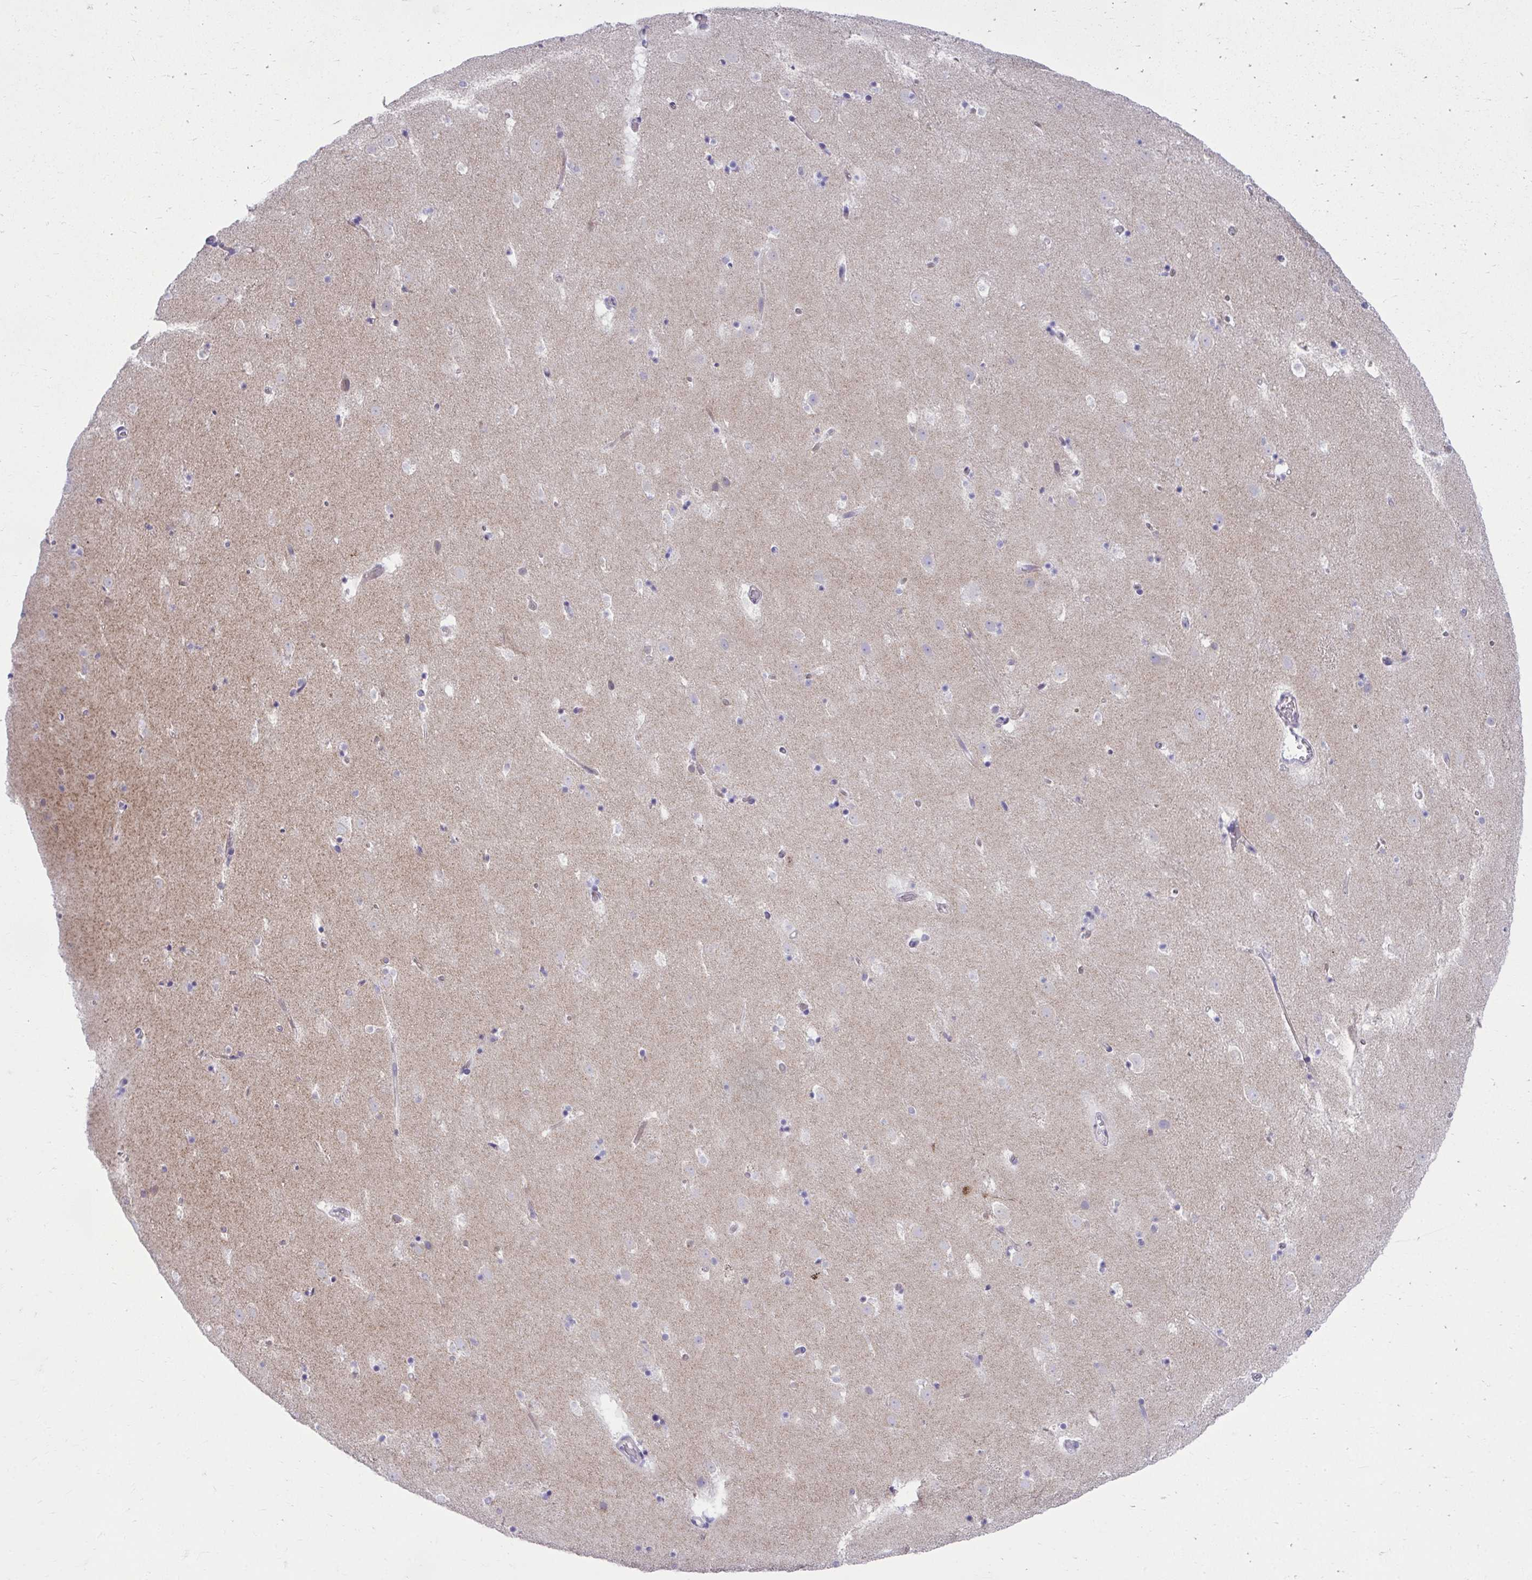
{"staining": {"intensity": "negative", "quantity": "none", "location": "none"}, "tissue": "caudate", "cell_type": "Glial cells", "image_type": "normal", "snomed": [{"axis": "morphology", "description": "Normal tissue, NOS"}, {"axis": "topography", "description": "Lateral ventricle wall"}], "caption": "This photomicrograph is of unremarkable caudate stained with IHC to label a protein in brown with the nuclei are counter-stained blue. There is no positivity in glial cells. (DAB (3,3'-diaminobenzidine) immunohistochemistry visualized using brightfield microscopy, high magnification).", "gene": "OR7A5", "patient": {"sex": "male", "age": 37}}